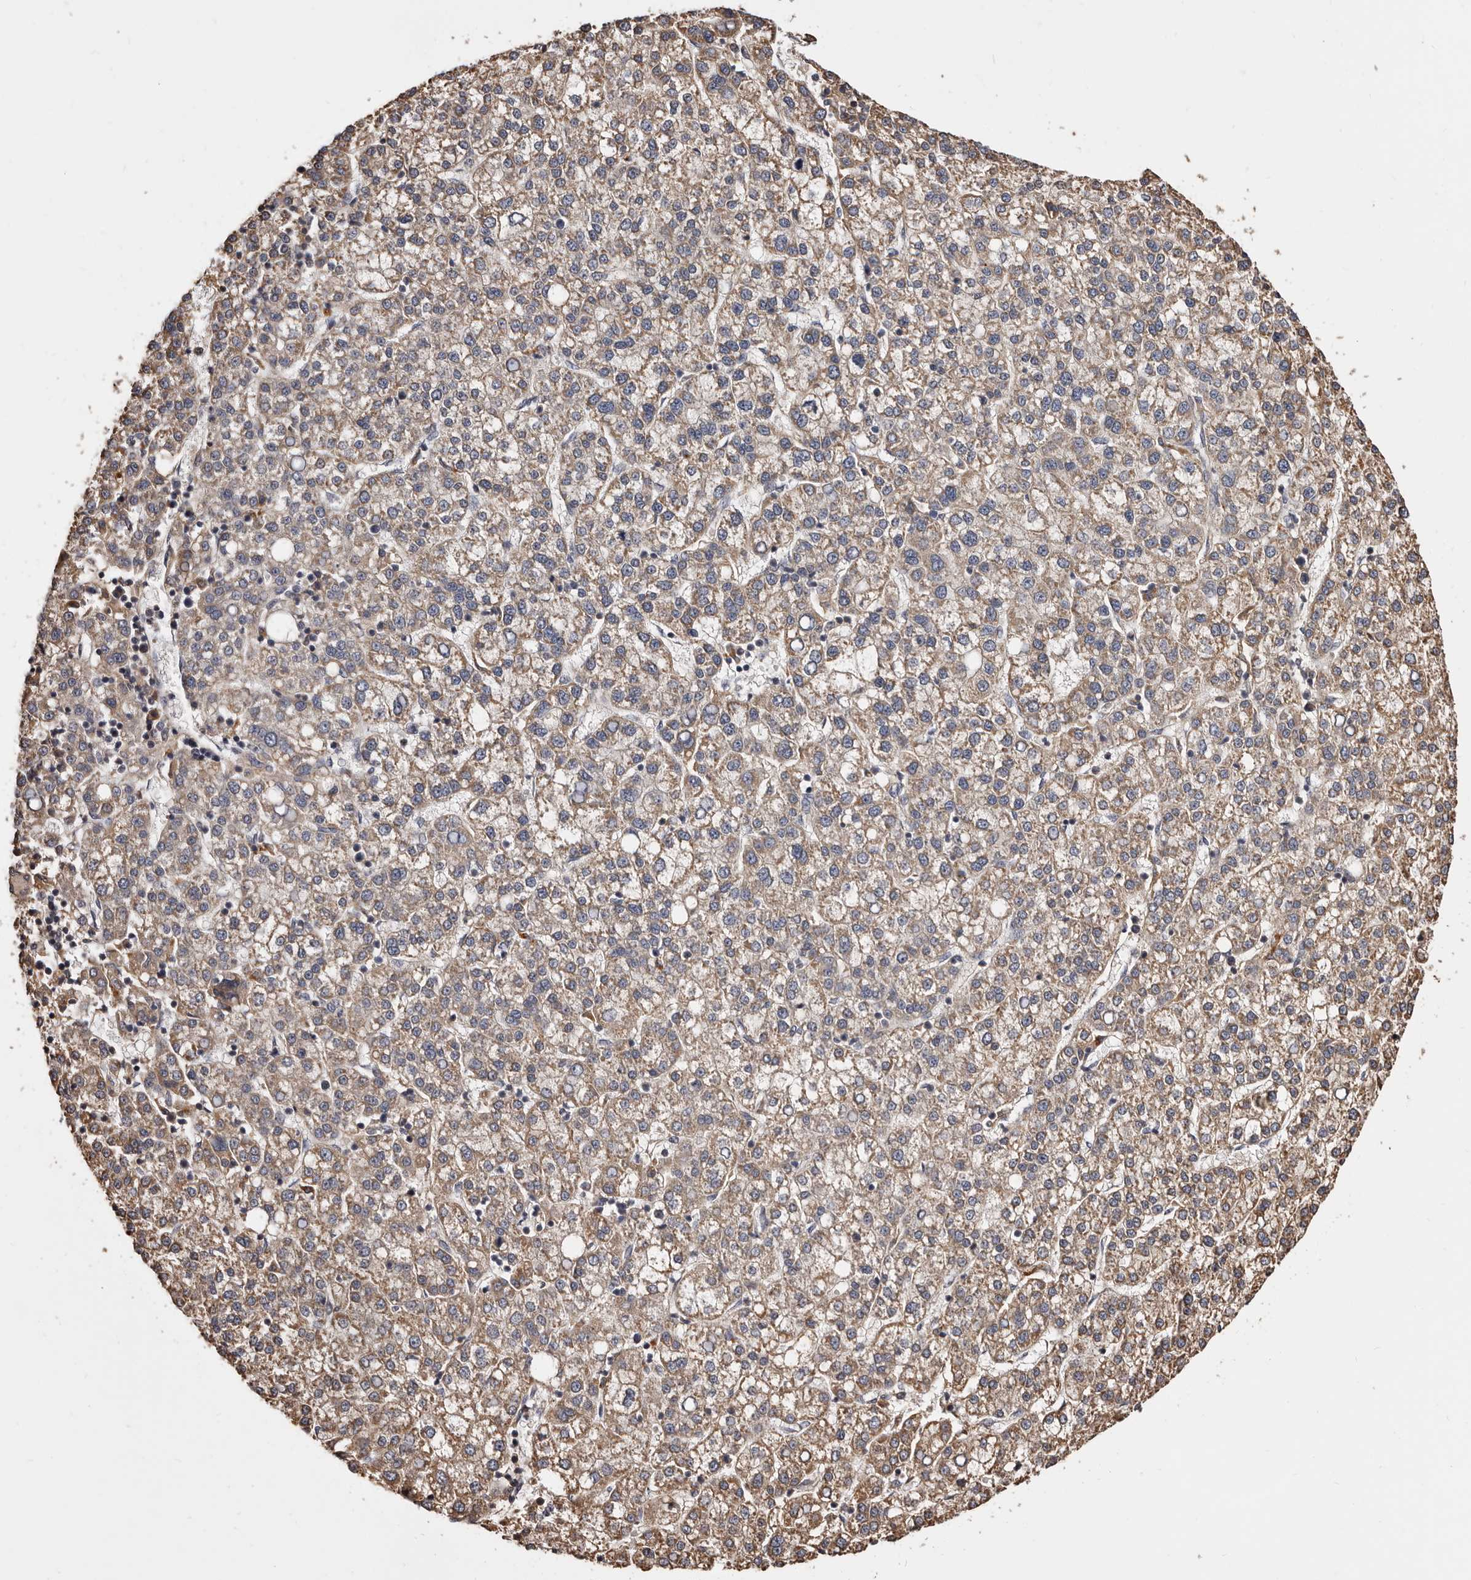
{"staining": {"intensity": "weak", "quantity": ">75%", "location": "cytoplasmic/membranous"}, "tissue": "liver cancer", "cell_type": "Tumor cells", "image_type": "cancer", "snomed": [{"axis": "morphology", "description": "Carcinoma, Hepatocellular, NOS"}, {"axis": "topography", "description": "Liver"}], "caption": "The immunohistochemical stain labels weak cytoplasmic/membranous expression in tumor cells of hepatocellular carcinoma (liver) tissue.", "gene": "ALPK1", "patient": {"sex": "female", "age": 58}}